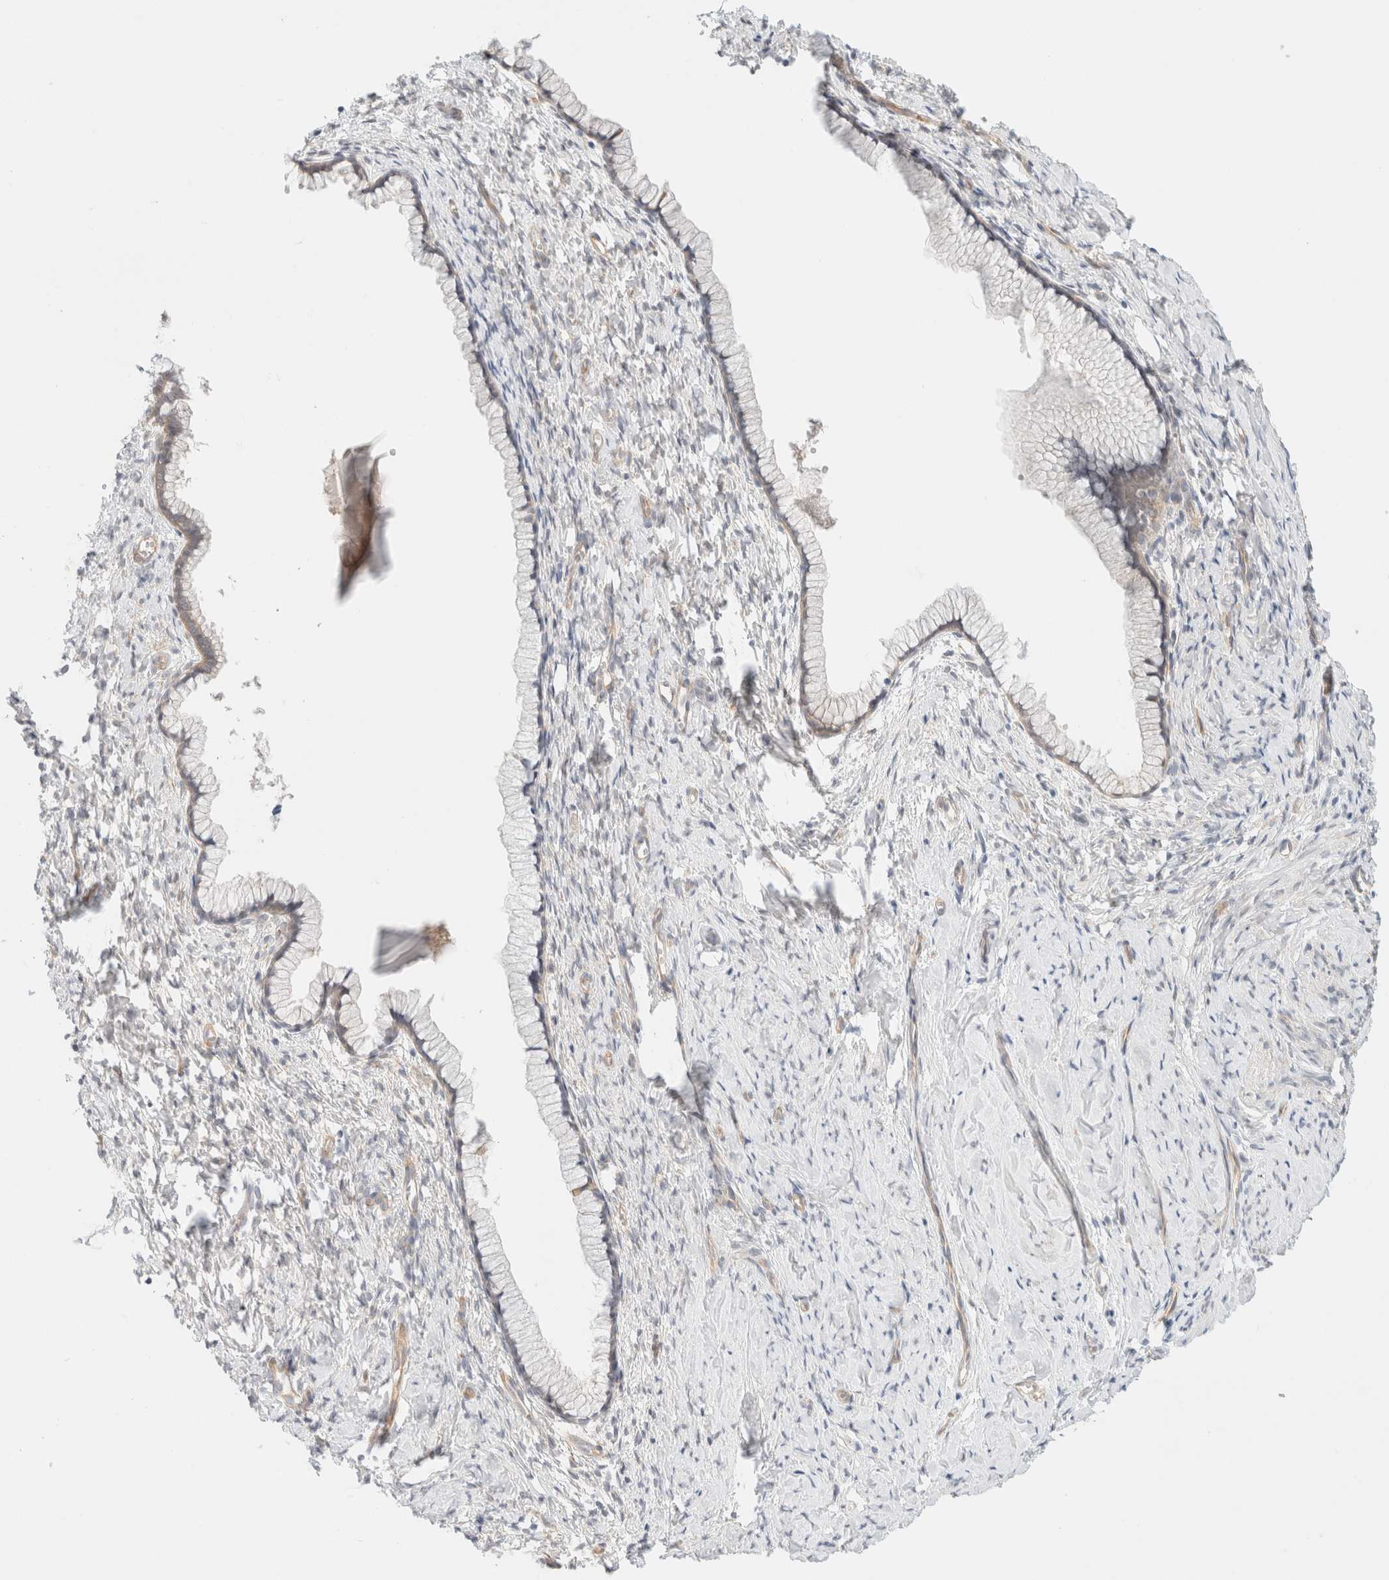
{"staining": {"intensity": "weak", "quantity": "<25%", "location": "cytoplasmic/membranous"}, "tissue": "cervix", "cell_type": "Glandular cells", "image_type": "normal", "snomed": [{"axis": "morphology", "description": "Normal tissue, NOS"}, {"axis": "topography", "description": "Cervix"}], "caption": "Image shows no protein expression in glandular cells of unremarkable cervix.", "gene": "UNC13B", "patient": {"sex": "female", "age": 75}}